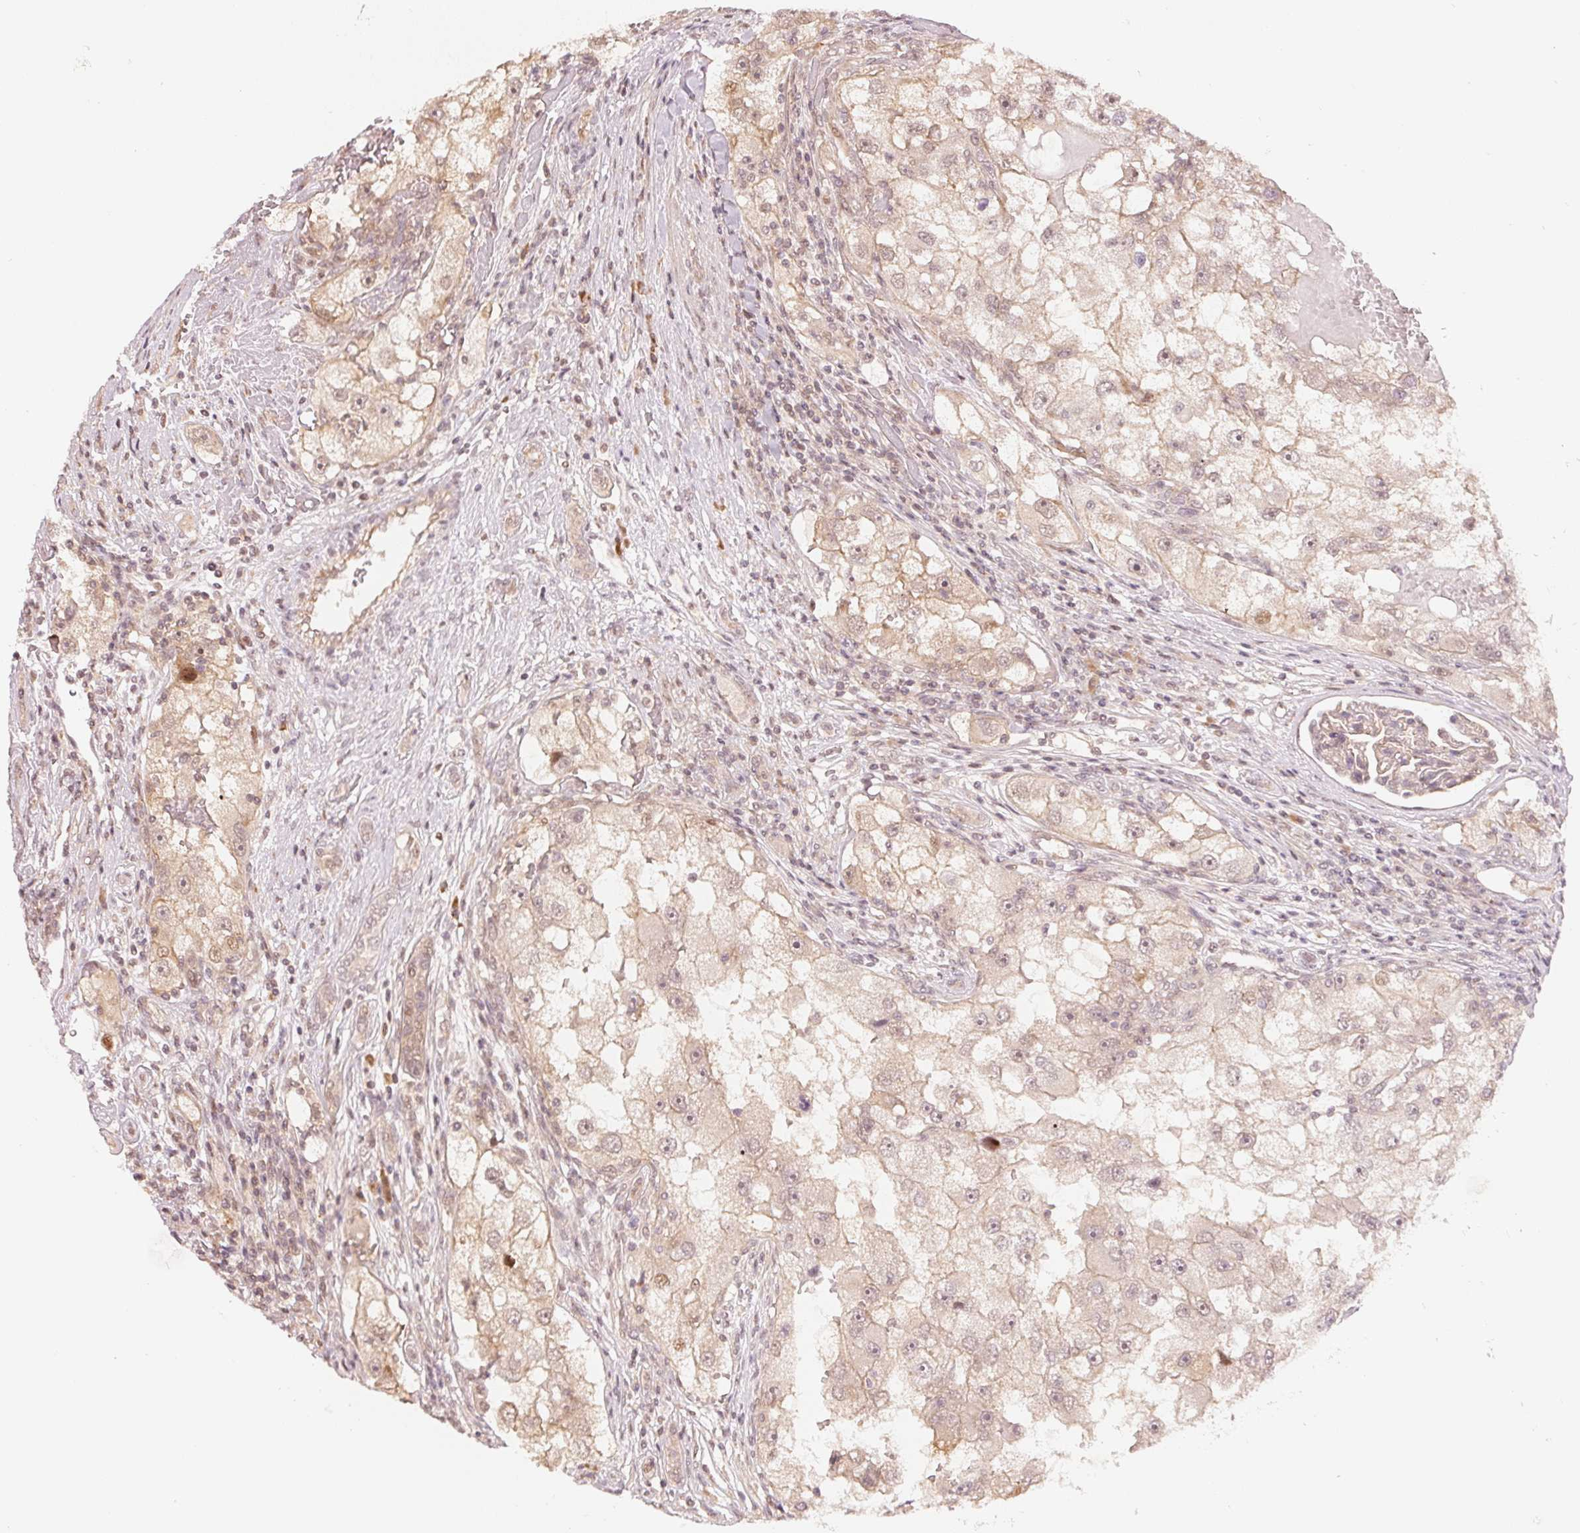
{"staining": {"intensity": "weak", "quantity": "<25%", "location": "cytoplasmic/membranous"}, "tissue": "renal cancer", "cell_type": "Tumor cells", "image_type": "cancer", "snomed": [{"axis": "morphology", "description": "Adenocarcinoma, NOS"}, {"axis": "topography", "description": "Kidney"}], "caption": "Immunohistochemistry (IHC) of human renal adenocarcinoma shows no staining in tumor cells.", "gene": "PRKN", "patient": {"sex": "male", "age": 63}}